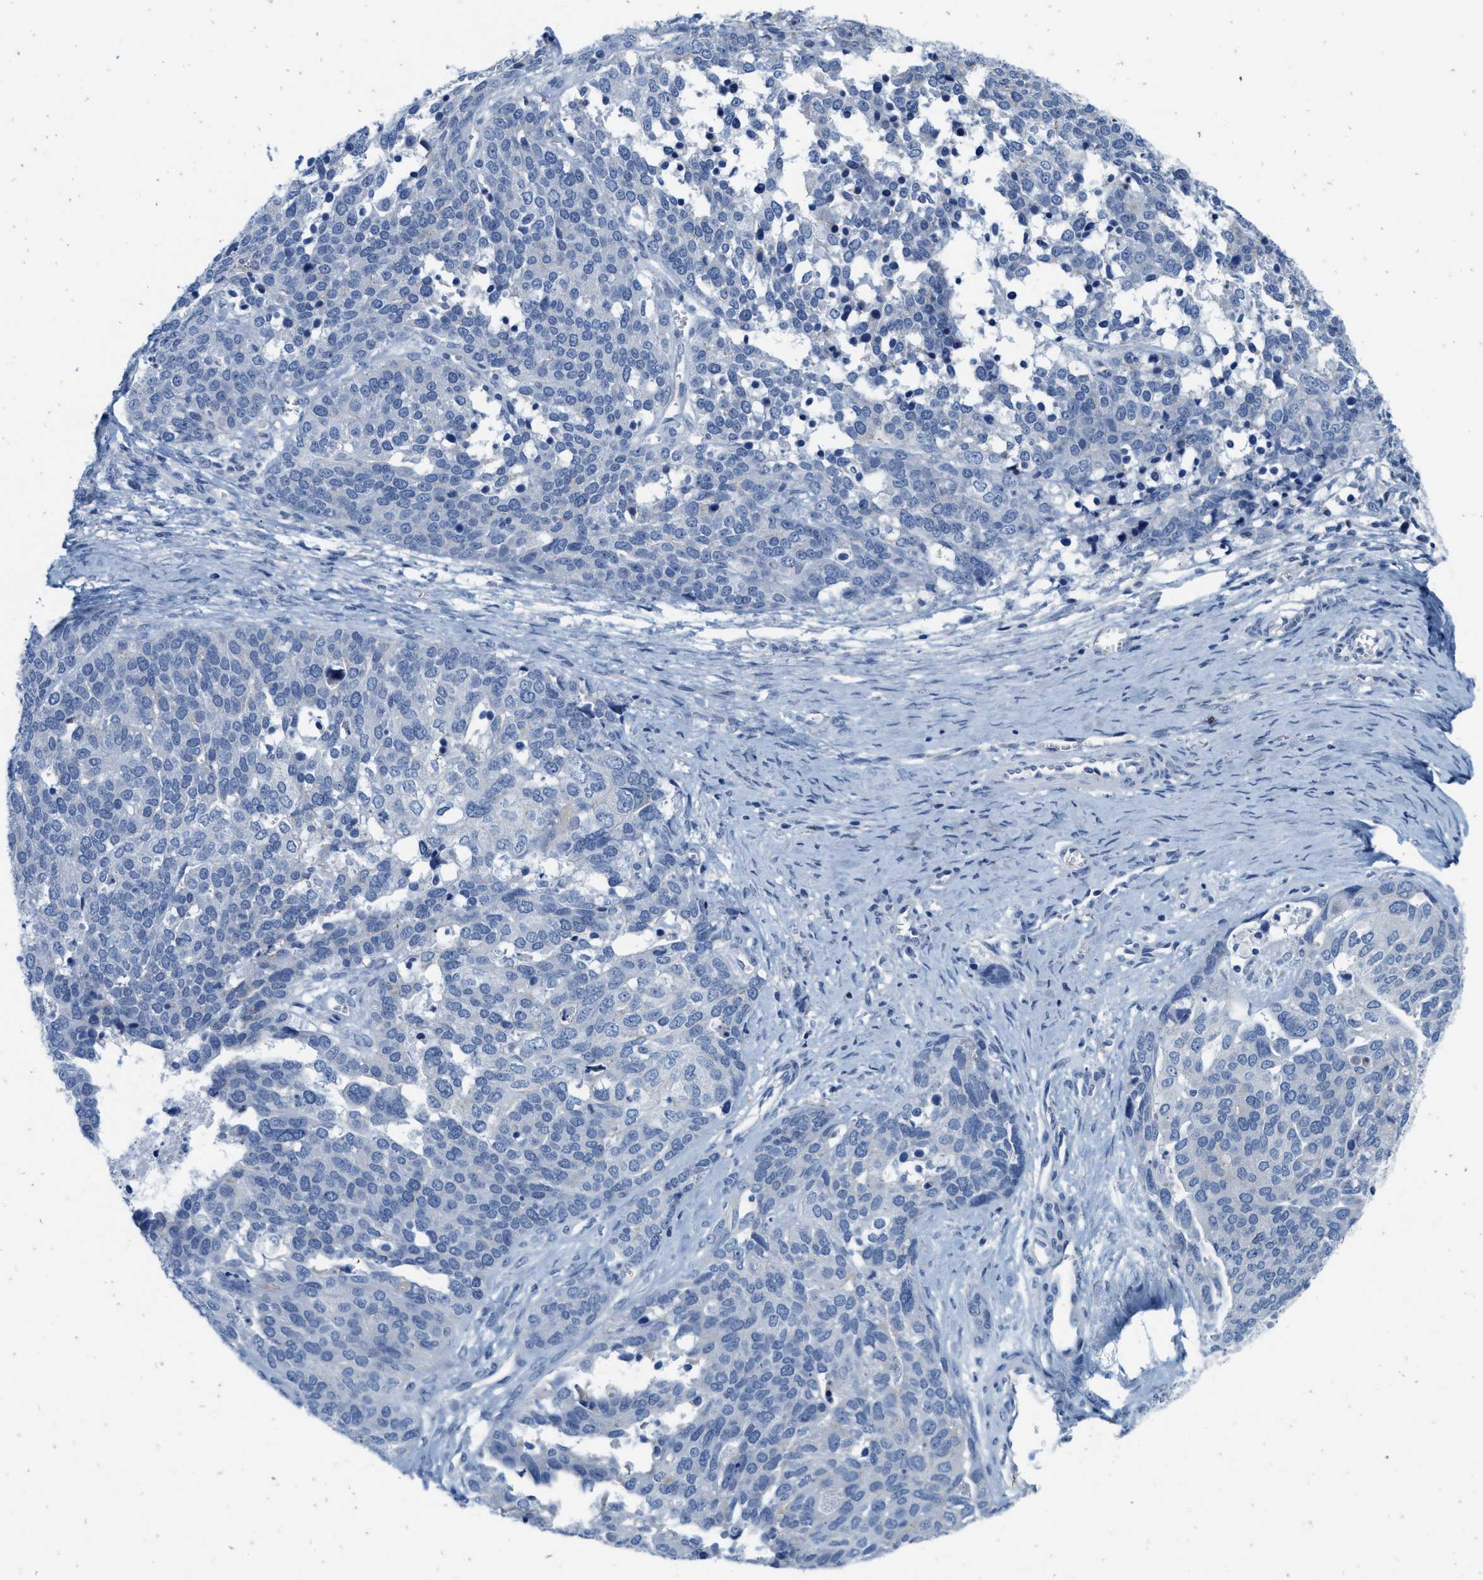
{"staining": {"intensity": "negative", "quantity": "none", "location": "none"}, "tissue": "ovarian cancer", "cell_type": "Tumor cells", "image_type": "cancer", "snomed": [{"axis": "morphology", "description": "Cystadenocarcinoma, serous, NOS"}, {"axis": "topography", "description": "Ovary"}], "caption": "Tumor cells show no significant positivity in serous cystadenocarcinoma (ovarian). Brightfield microscopy of IHC stained with DAB (brown) and hematoxylin (blue), captured at high magnification.", "gene": "ABCB11", "patient": {"sex": "female", "age": 44}}